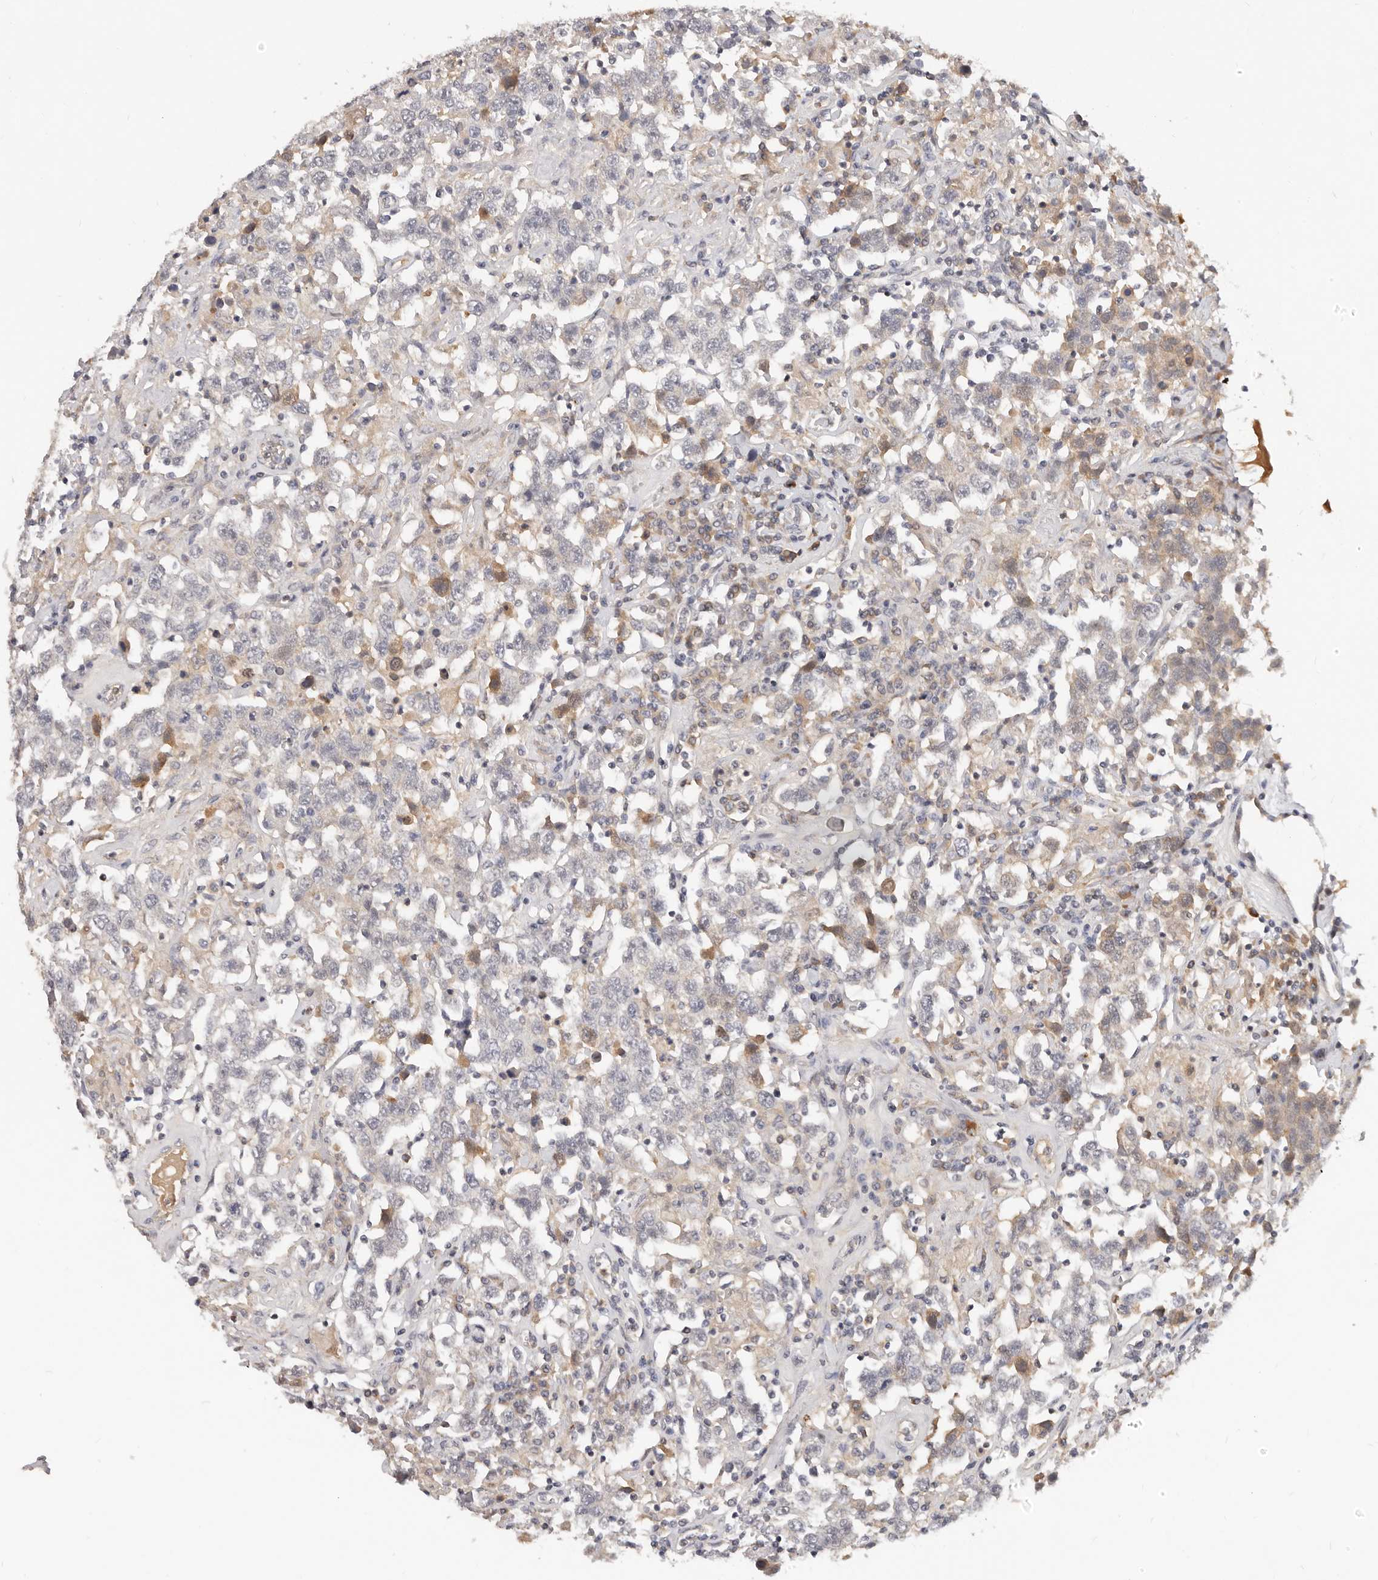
{"staining": {"intensity": "weak", "quantity": "<25%", "location": "cytoplasmic/membranous"}, "tissue": "testis cancer", "cell_type": "Tumor cells", "image_type": "cancer", "snomed": [{"axis": "morphology", "description": "Seminoma, NOS"}, {"axis": "topography", "description": "Testis"}], "caption": "Tumor cells are negative for protein expression in human seminoma (testis).", "gene": "USP49", "patient": {"sex": "male", "age": 41}}